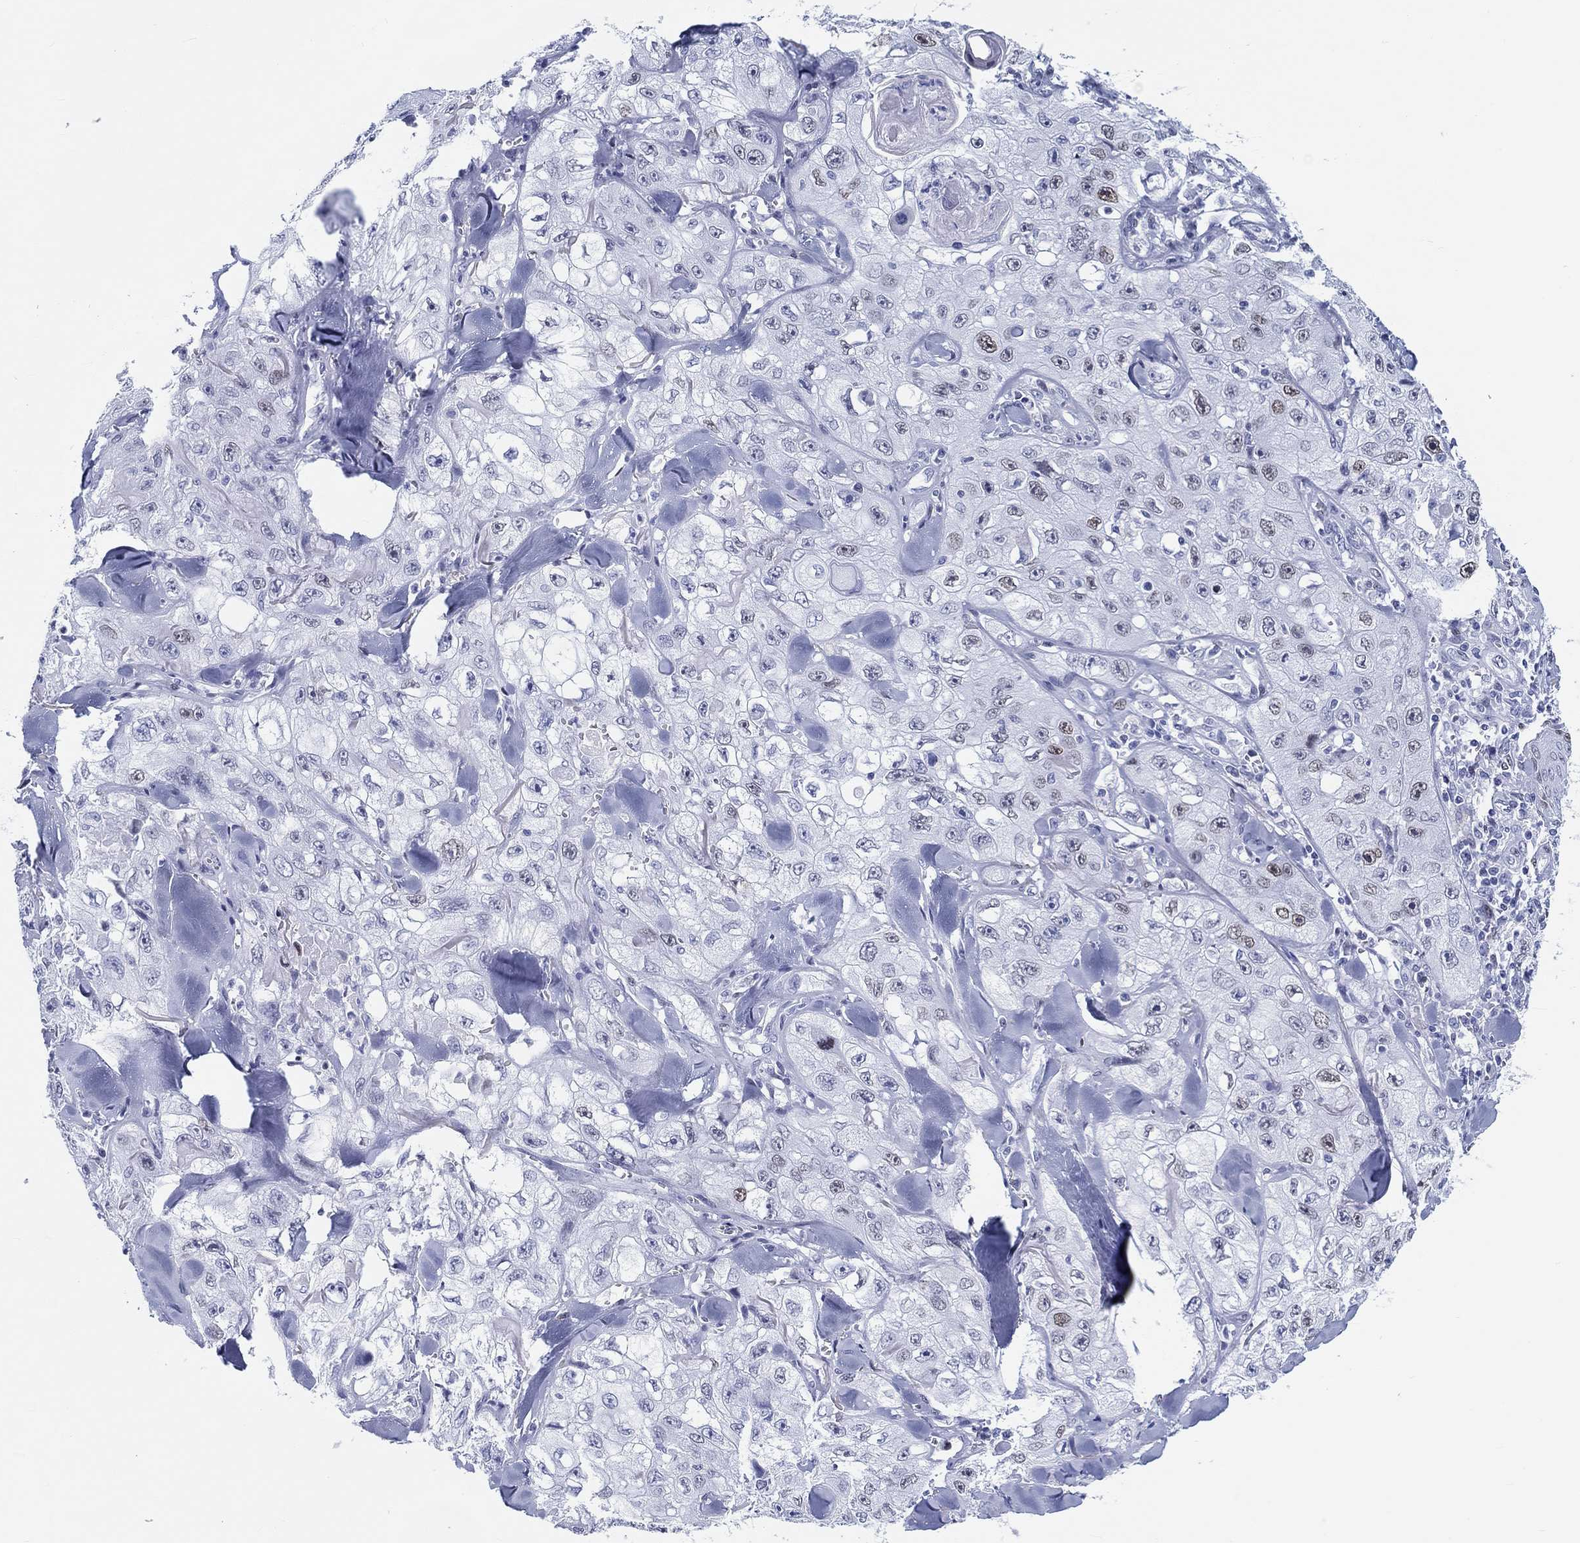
{"staining": {"intensity": "weak", "quantity": "<25%", "location": "nuclear"}, "tissue": "skin cancer", "cell_type": "Tumor cells", "image_type": "cancer", "snomed": [{"axis": "morphology", "description": "Squamous cell carcinoma, NOS"}, {"axis": "topography", "description": "Skin"}, {"axis": "topography", "description": "Subcutis"}], "caption": "Immunohistochemistry photomicrograph of squamous cell carcinoma (skin) stained for a protein (brown), which shows no expression in tumor cells.", "gene": "H1-1", "patient": {"sex": "male", "age": 73}}